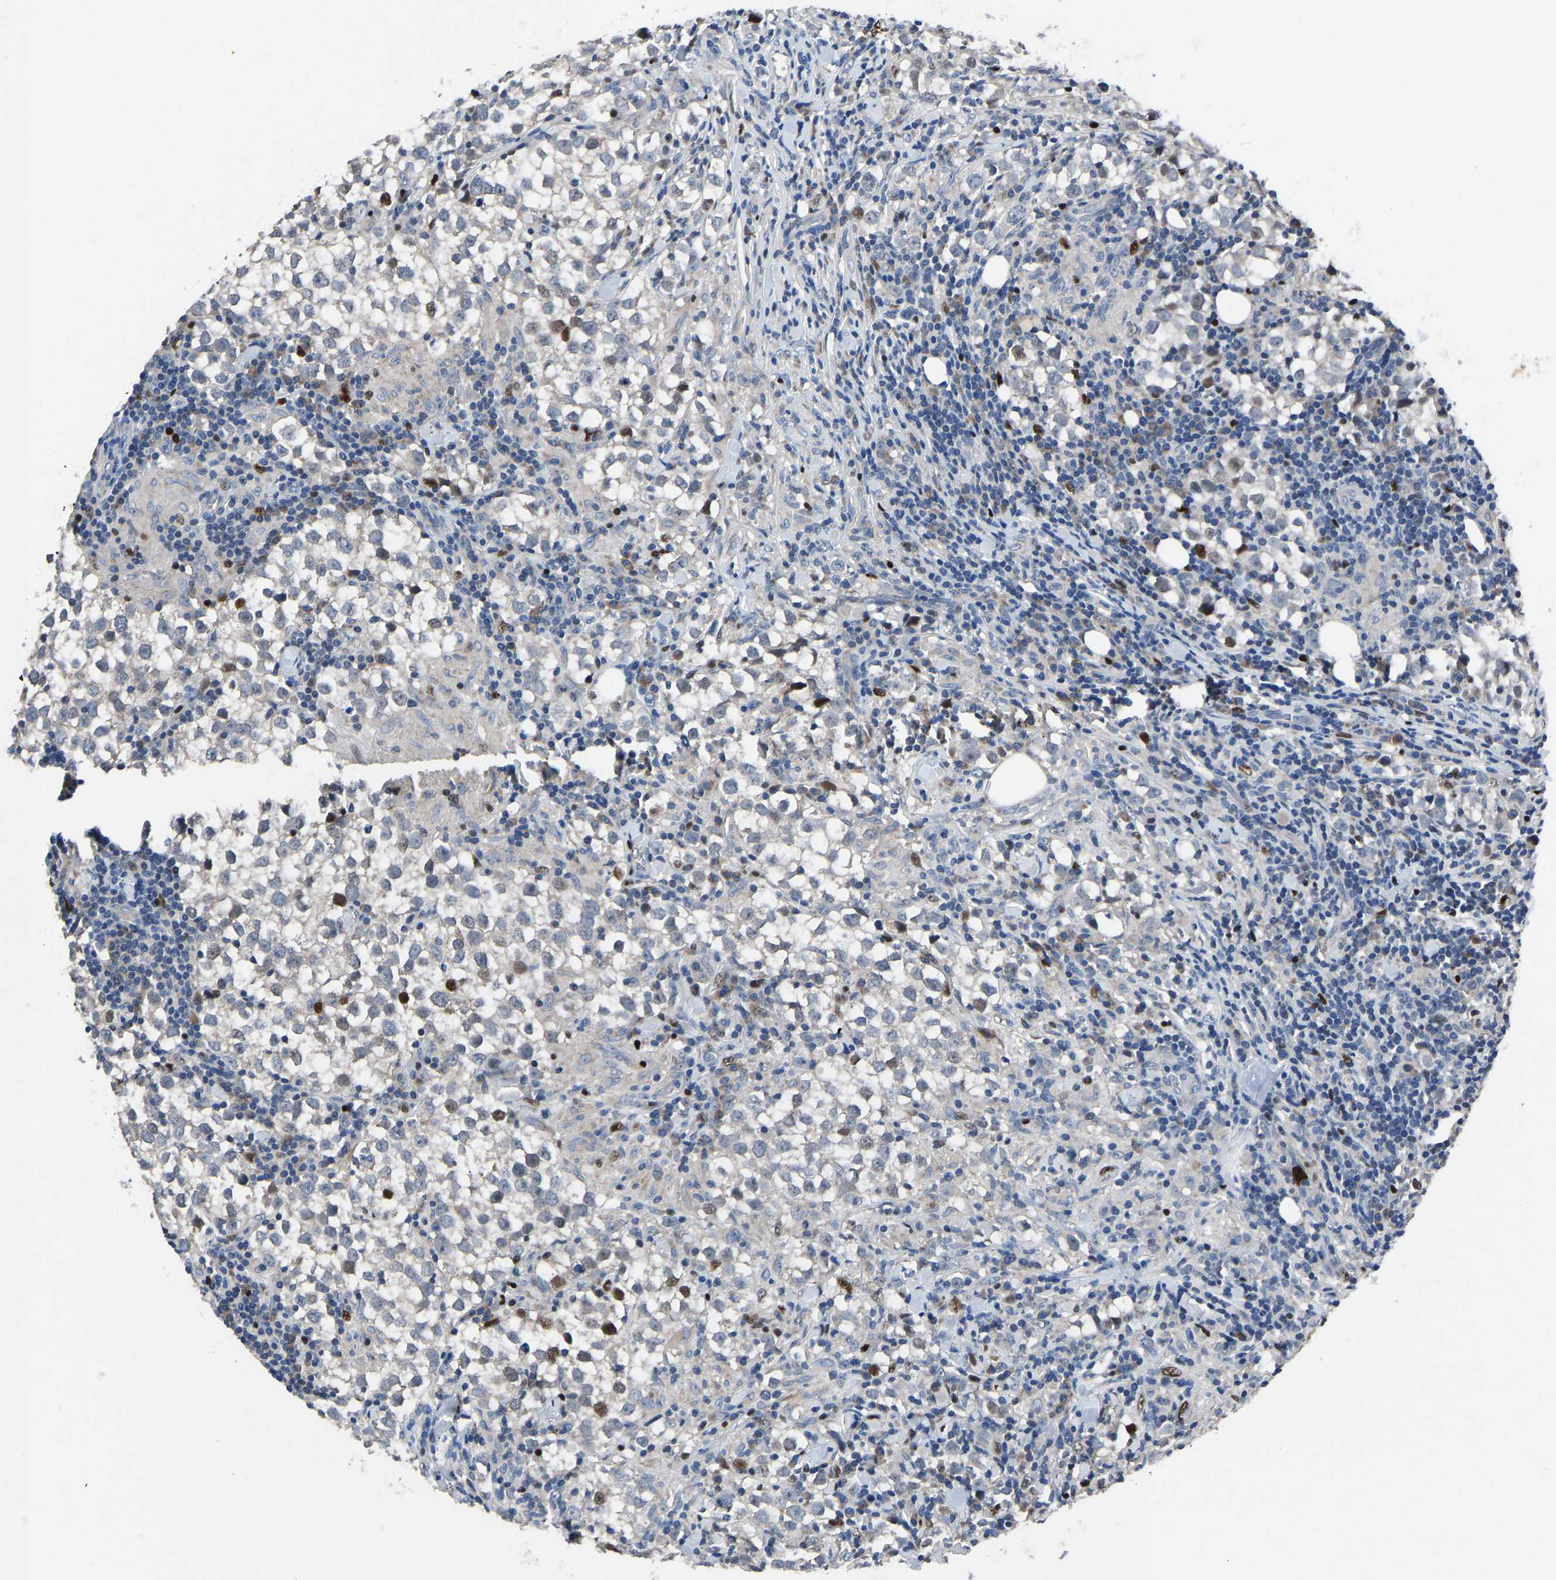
{"staining": {"intensity": "moderate", "quantity": "<25%", "location": "nuclear"}, "tissue": "testis cancer", "cell_type": "Tumor cells", "image_type": "cancer", "snomed": [{"axis": "morphology", "description": "Seminoma, NOS"}, {"axis": "morphology", "description": "Carcinoma, Embryonal, NOS"}, {"axis": "topography", "description": "Testis"}], "caption": "DAB (3,3'-diaminobenzidine) immunohistochemical staining of testis embryonal carcinoma displays moderate nuclear protein staining in approximately <25% of tumor cells.", "gene": "EGR1", "patient": {"sex": "male", "age": 36}}